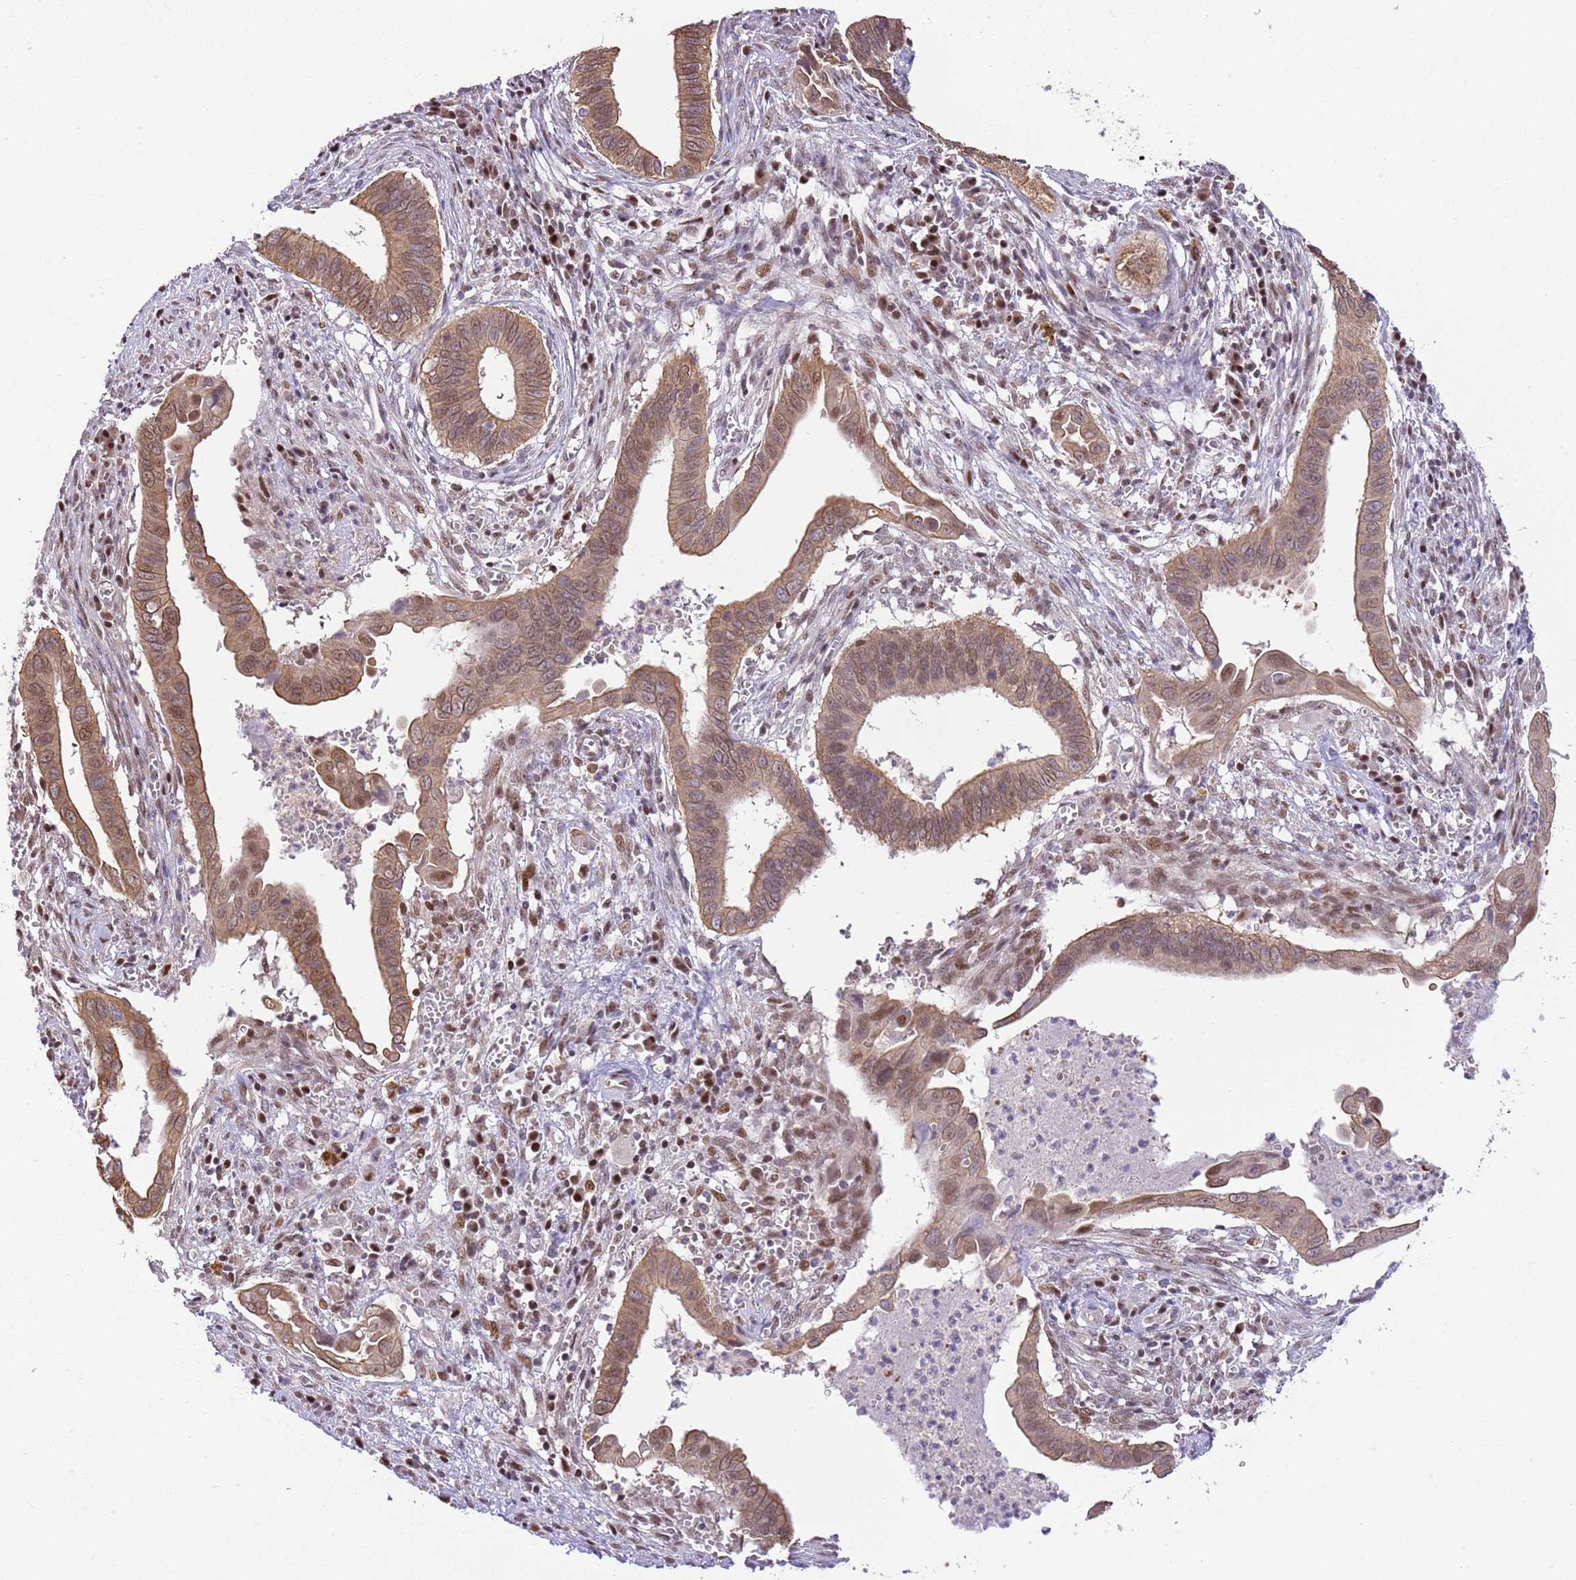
{"staining": {"intensity": "moderate", "quantity": ">75%", "location": "cytoplasmic/membranous,nuclear"}, "tissue": "cervical cancer", "cell_type": "Tumor cells", "image_type": "cancer", "snomed": [{"axis": "morphology", "description": "Adenocarcinoma, NOS"}, {"axis": "topography", "description": "Cervix"}], "caption": "Immunohistochemical staining of human adenocarcinoma (cervical) shows medium levels of moderate cytoplasmic/membranous and nuclear expression in about >75% of tumor cells.", "gene": "RFK", "patient": {"sex": "female", "age": 42}}